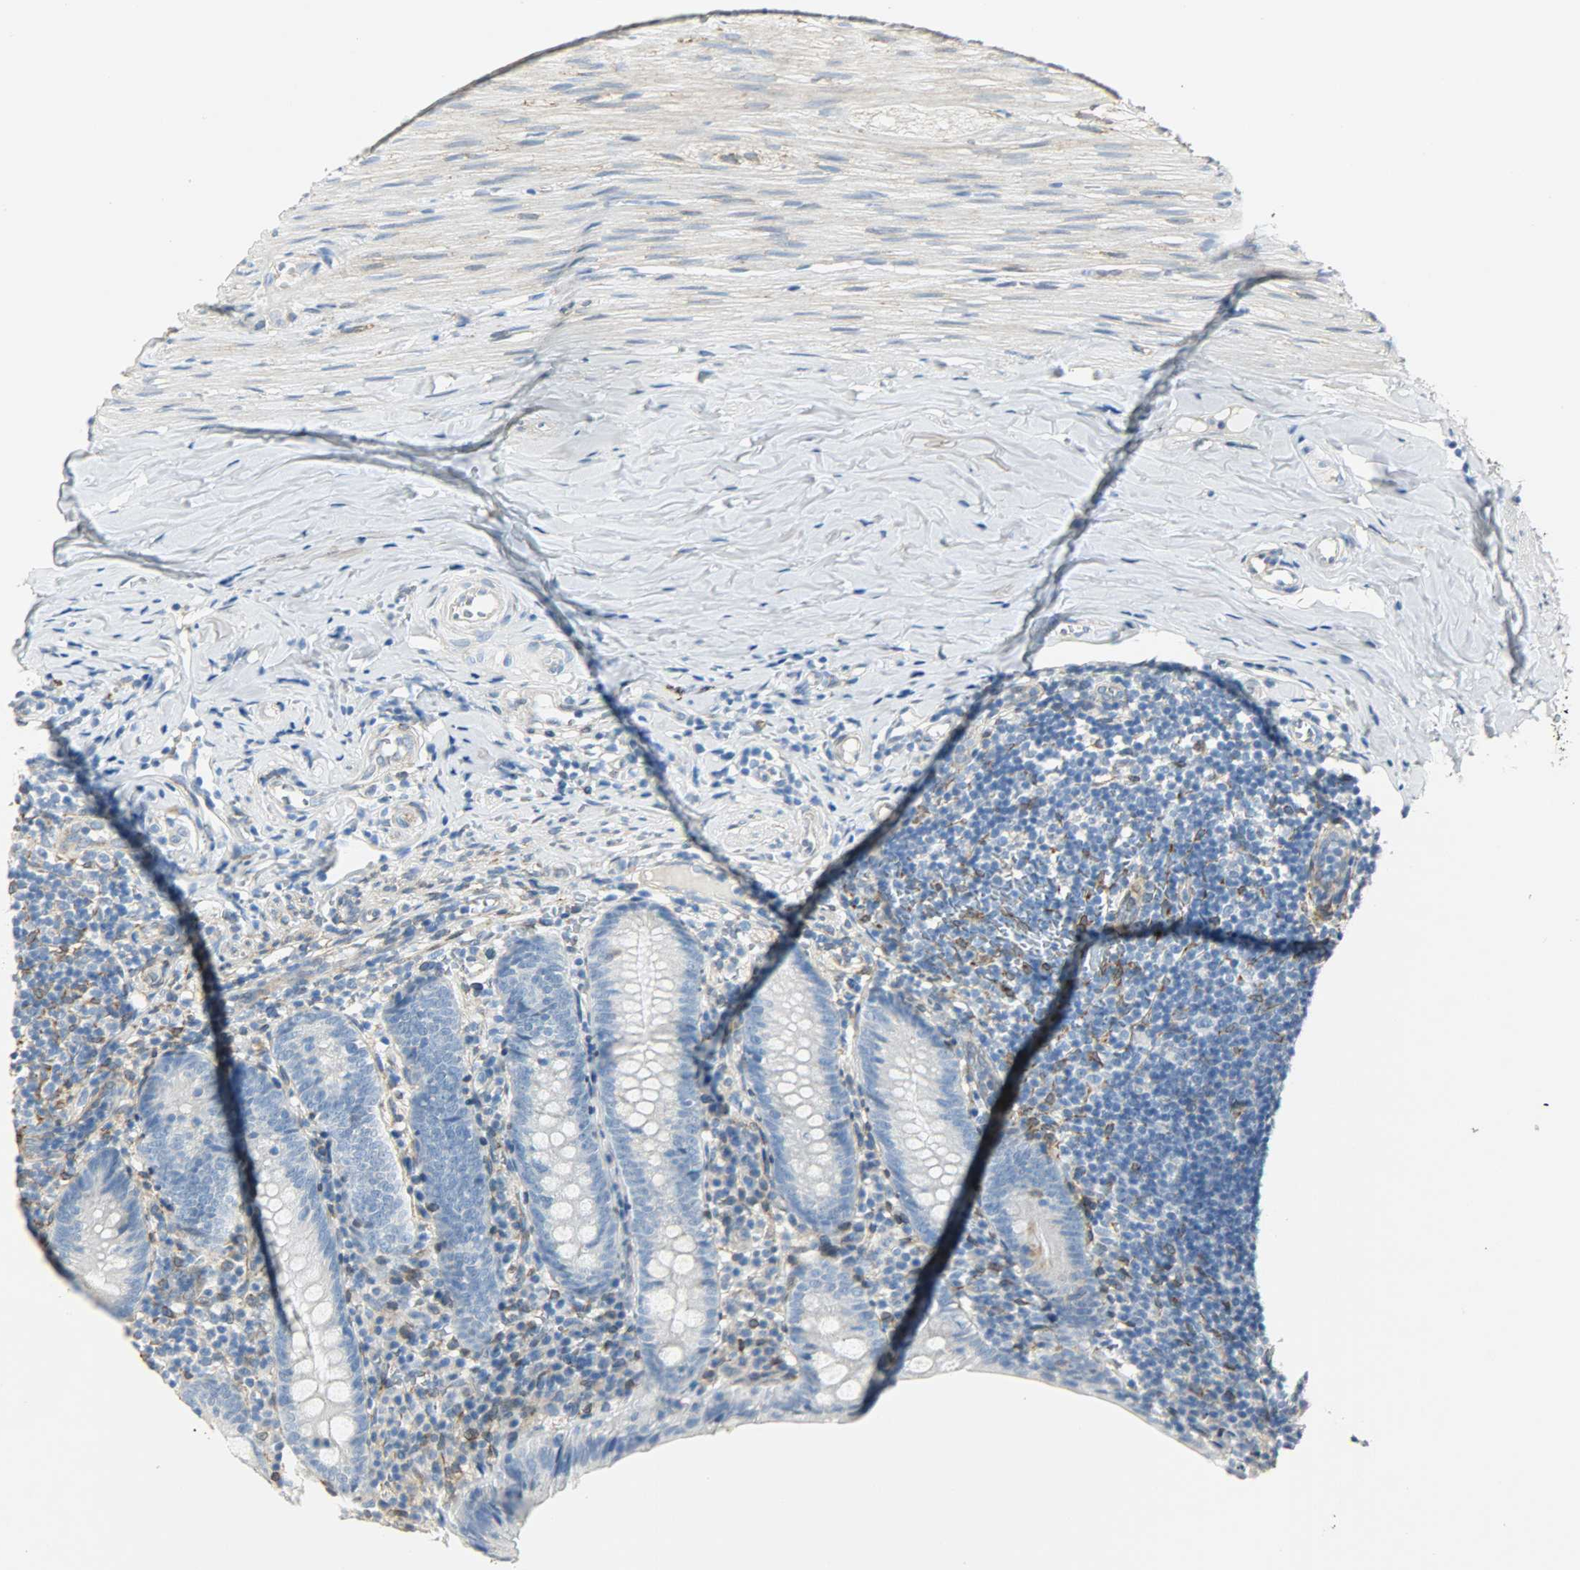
{"staining": {"intensity": "negative", "quantity": "none", "location": "none"}, "tissue": "appendix", "cell_type": "Glandular cells", "image_type": "normal", "snomed": [{"axis": "morphology", "description": "Normal tissue, NOS"}, {"axis": "topography", "description": "Appendix"}], "caption": "A histopathology image of human appendix is negative for staining in glandular cells. The staining was performed using DAB (3,3'-diaminobenzidine) to visualize the protein expression in brown, while the nuclei were stained in blue with hematoxylin (Magnification: 20x).", "gene": "PKD2", "patient": {"sex": "female", "age": 10}}